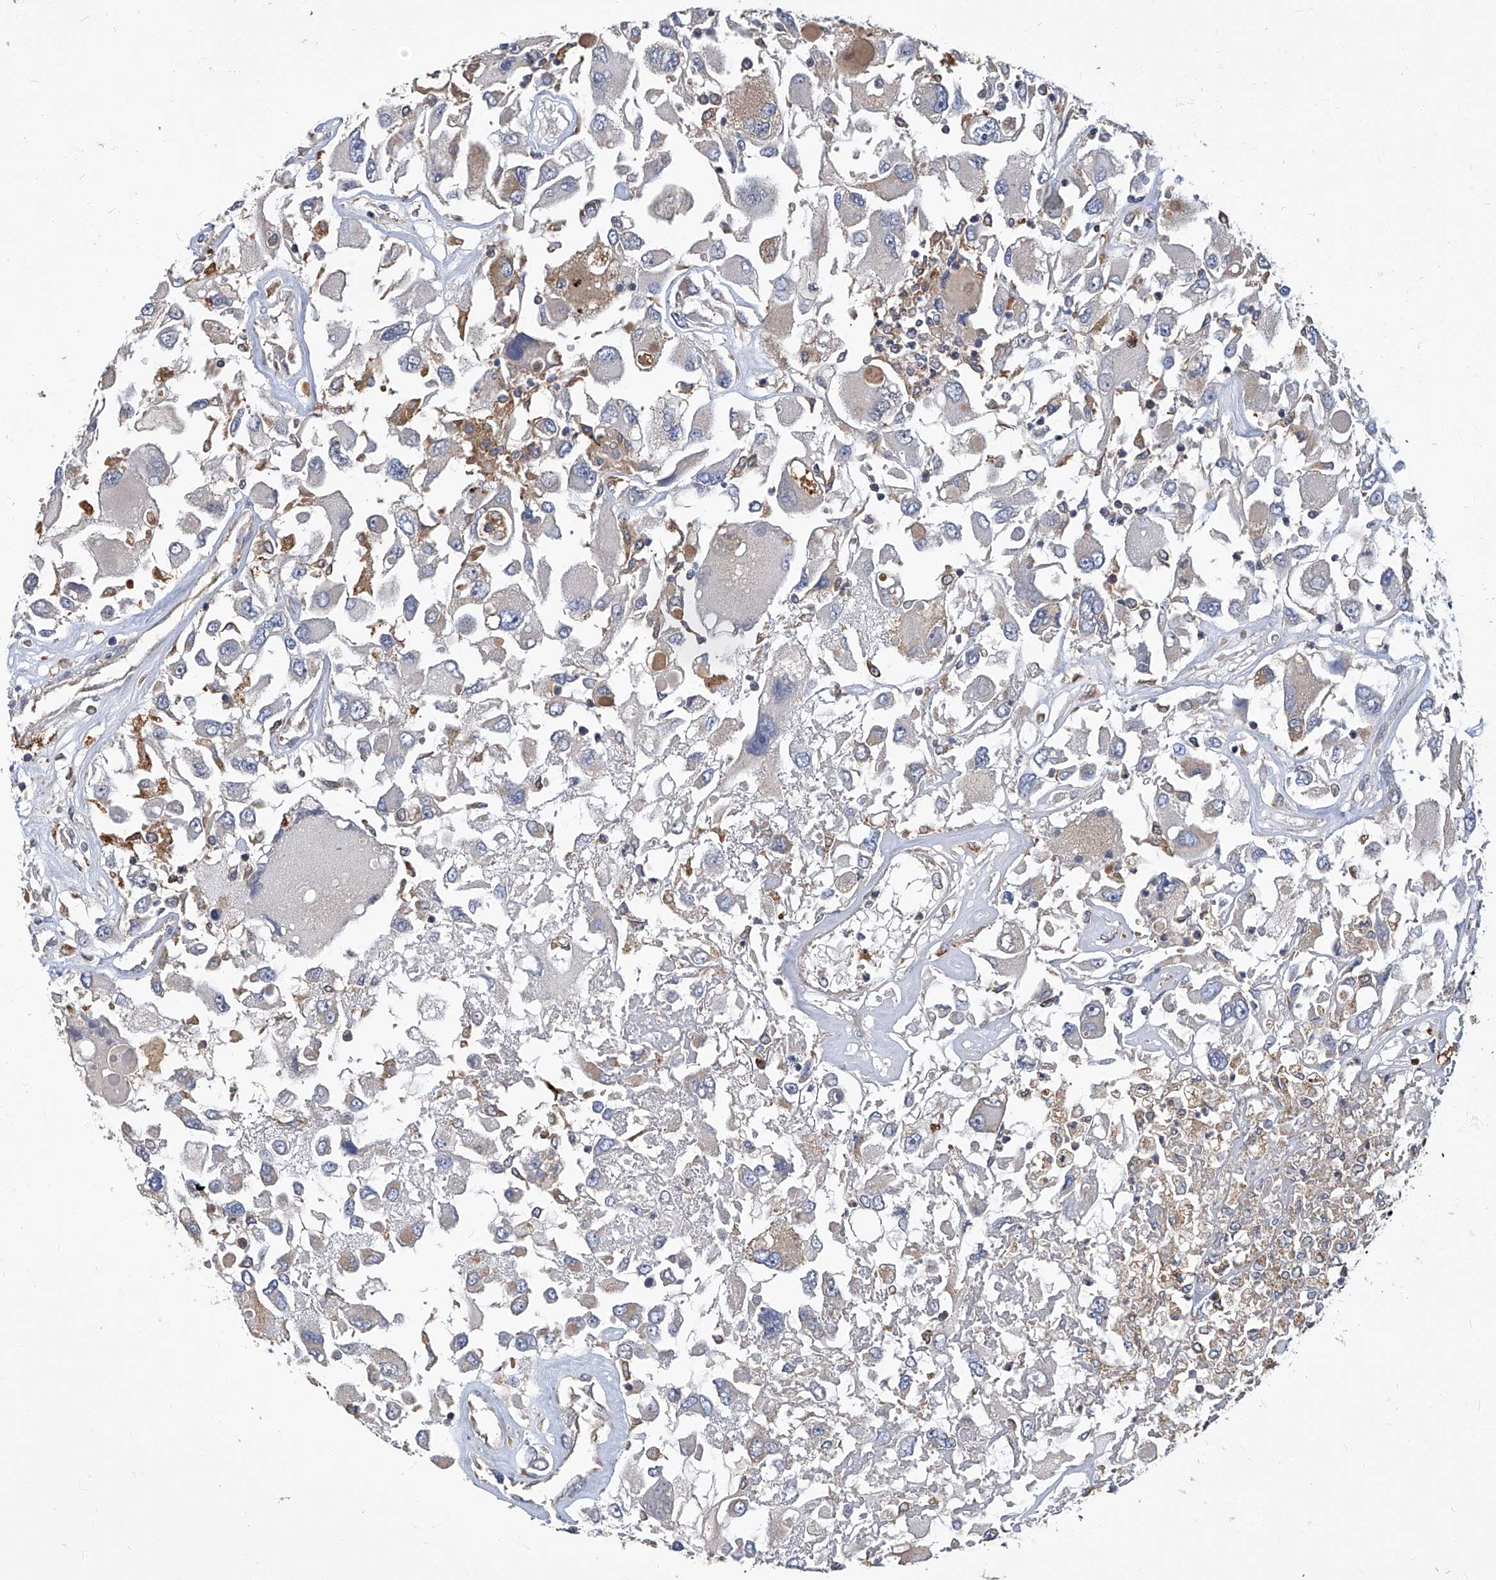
{"staining": {"intensity": "negative", "quantity": "none", "location": "none"}, "tissue": "renal cancer", "cell_type": "Tumor cells", "image_type": "cancer", "snomed": [{"axis": "morphology", "description": "Adenocarcinoma, NOS"}, {"axis": "topography", "description": "Kidney"}], "caption": "High magnification brightfield microscopy of renal adenocarcinoma stained with DAB (3,3'-diaminobenzidine) (brown) and counterstained with hematoxylin (blue): tumor cells show no significant expression. Brightfield microscopy of immunohistochemistry stained with DAB (brown) and hematoxylin (blue), captured at high magnification.", "gene": "TNFRSF13B", "patient": {"sex": "female", "age": 52}}